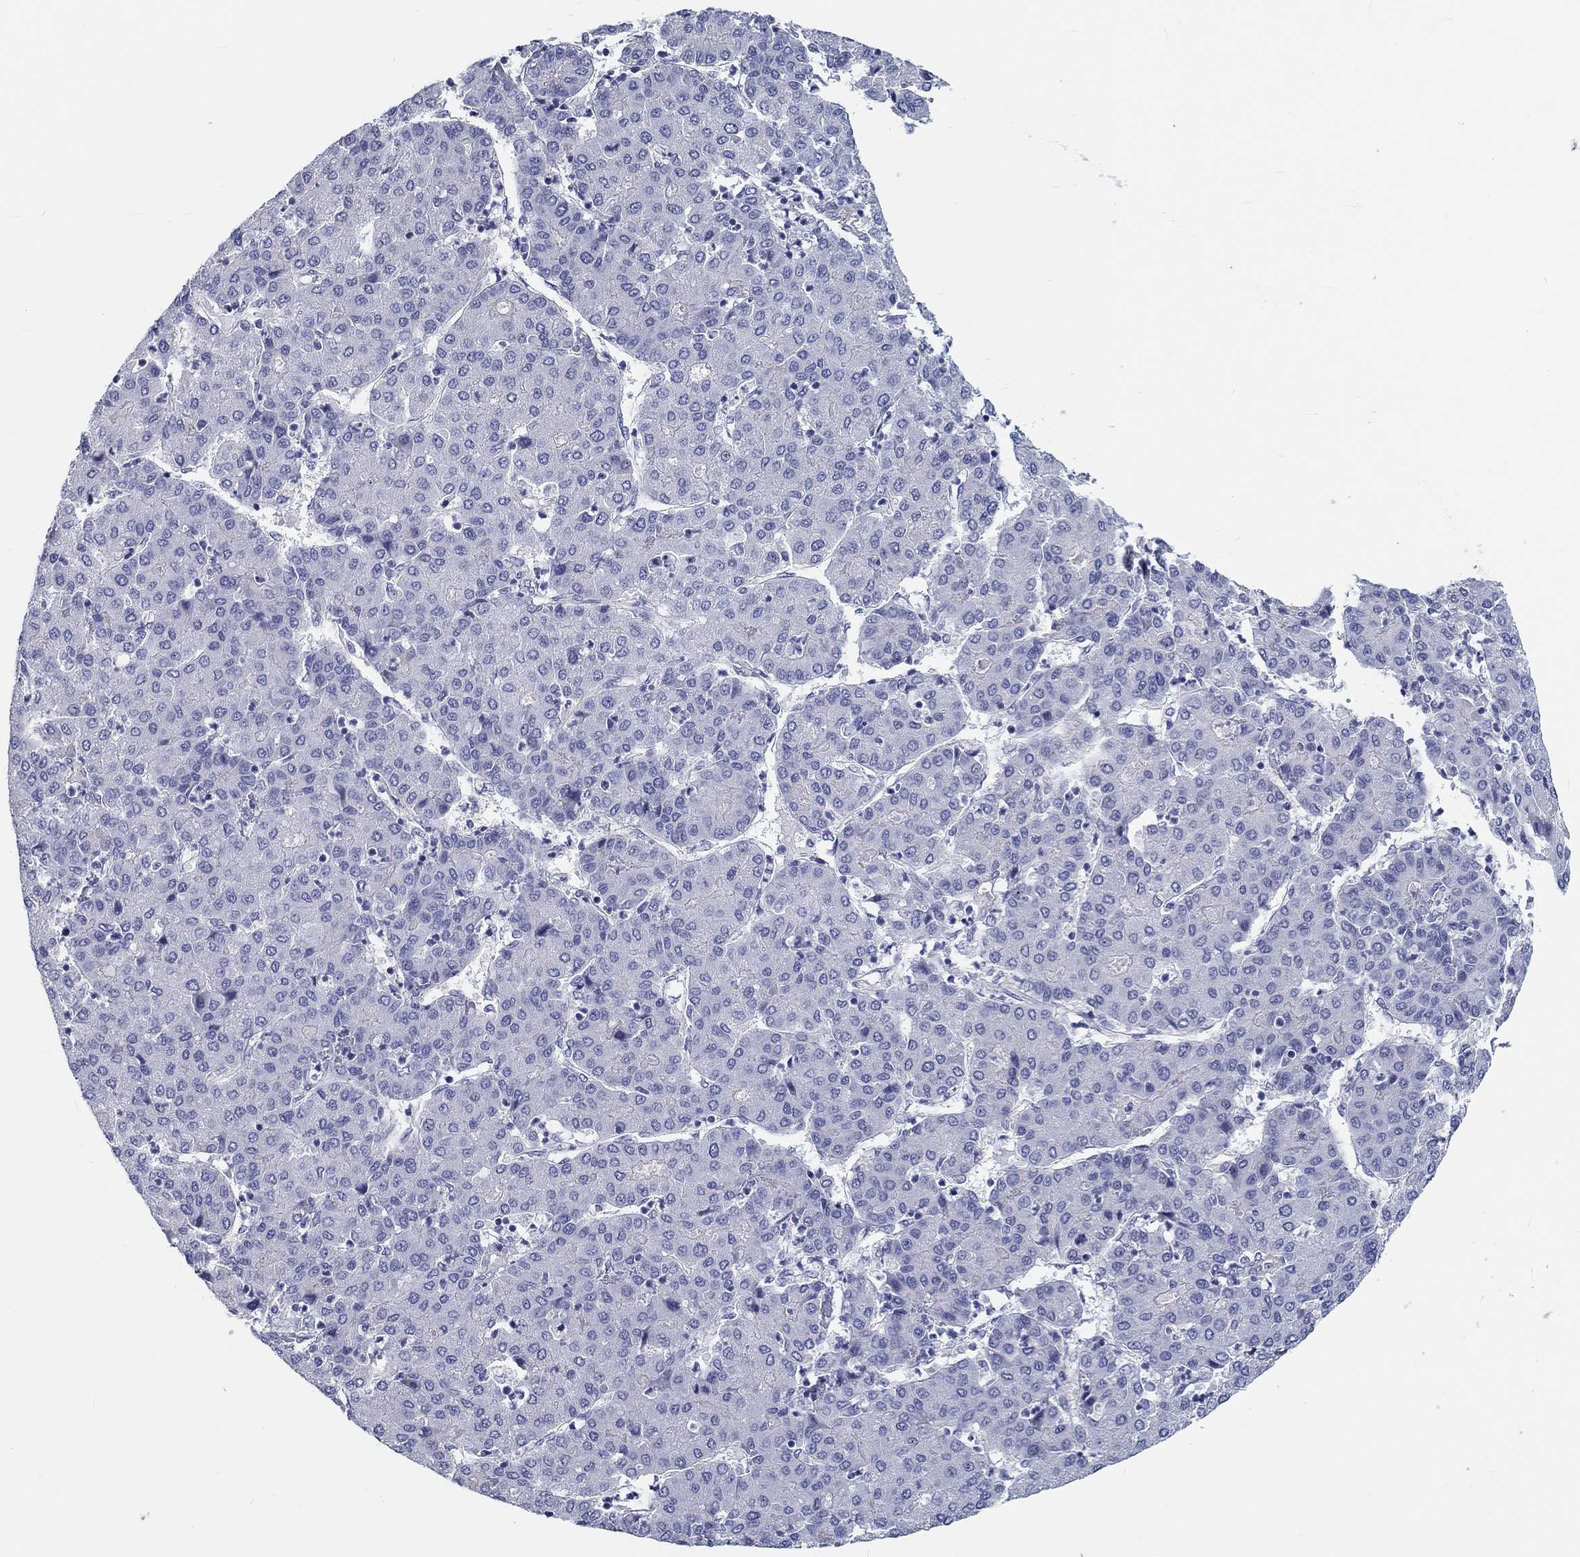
{"staining": {"intensity": "negative", "quantity": "none", "location": "none"}, "tissue": "liver cancer", "cell_type": "Tumor cells", "image_type": "cancer", "snomed": [{"axis": "morphology", "description": "Carcinoma, Hepatocellular, NOS"}, {"axis": "topography", "description": "Liver"}], "caption": "Tumor cells are negative for brown protein staining in liver hepatocellular carcinoma.", "gene": "CRYGD", "patient": {"sex": "male", "age": 65}}